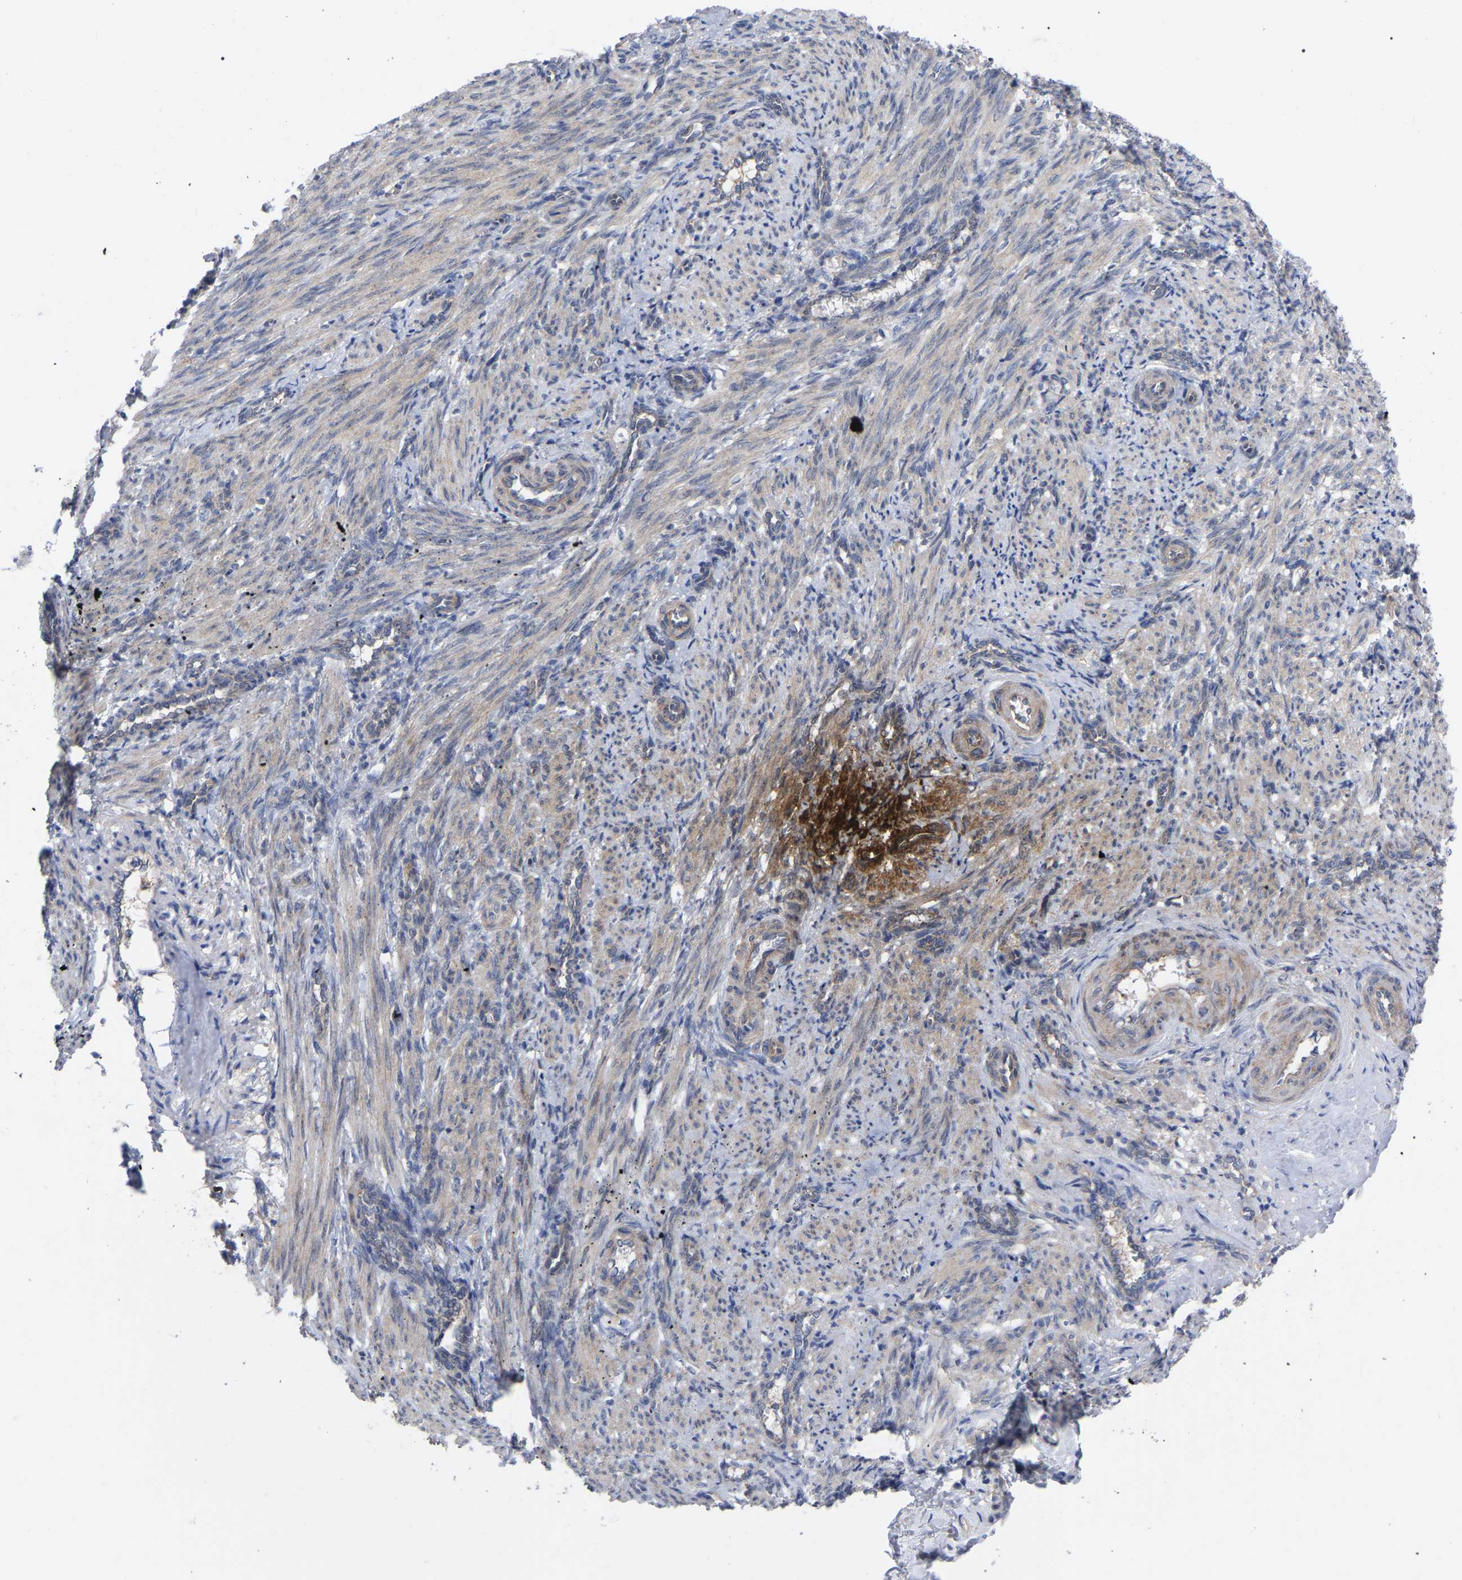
{"staining": {"intensity": "weak", "quantity": "<25%", "location": "cytoplasmic/membranous"}, "tissue": "smooth muscle", "cell_type": "Smooth muscle cells", "image_type": "normal", "snomed": [{"axis": "morphology", "description": "Normal tissue, NOS"}, {"axis": "topography", "description": "Endometrium"}], "caption": "Immunohistochemistry histopathology image of unremarkable human smooth muscle stained for a protein (brown), which demonstrates no expression in smooth muscle cells. (DAB (3,3'-diaminobenzidine) IHC visualized using brightfield microscopy, high magnification).", "gene": "TCP1", "patient": {"sex": "female", "age": 33}}